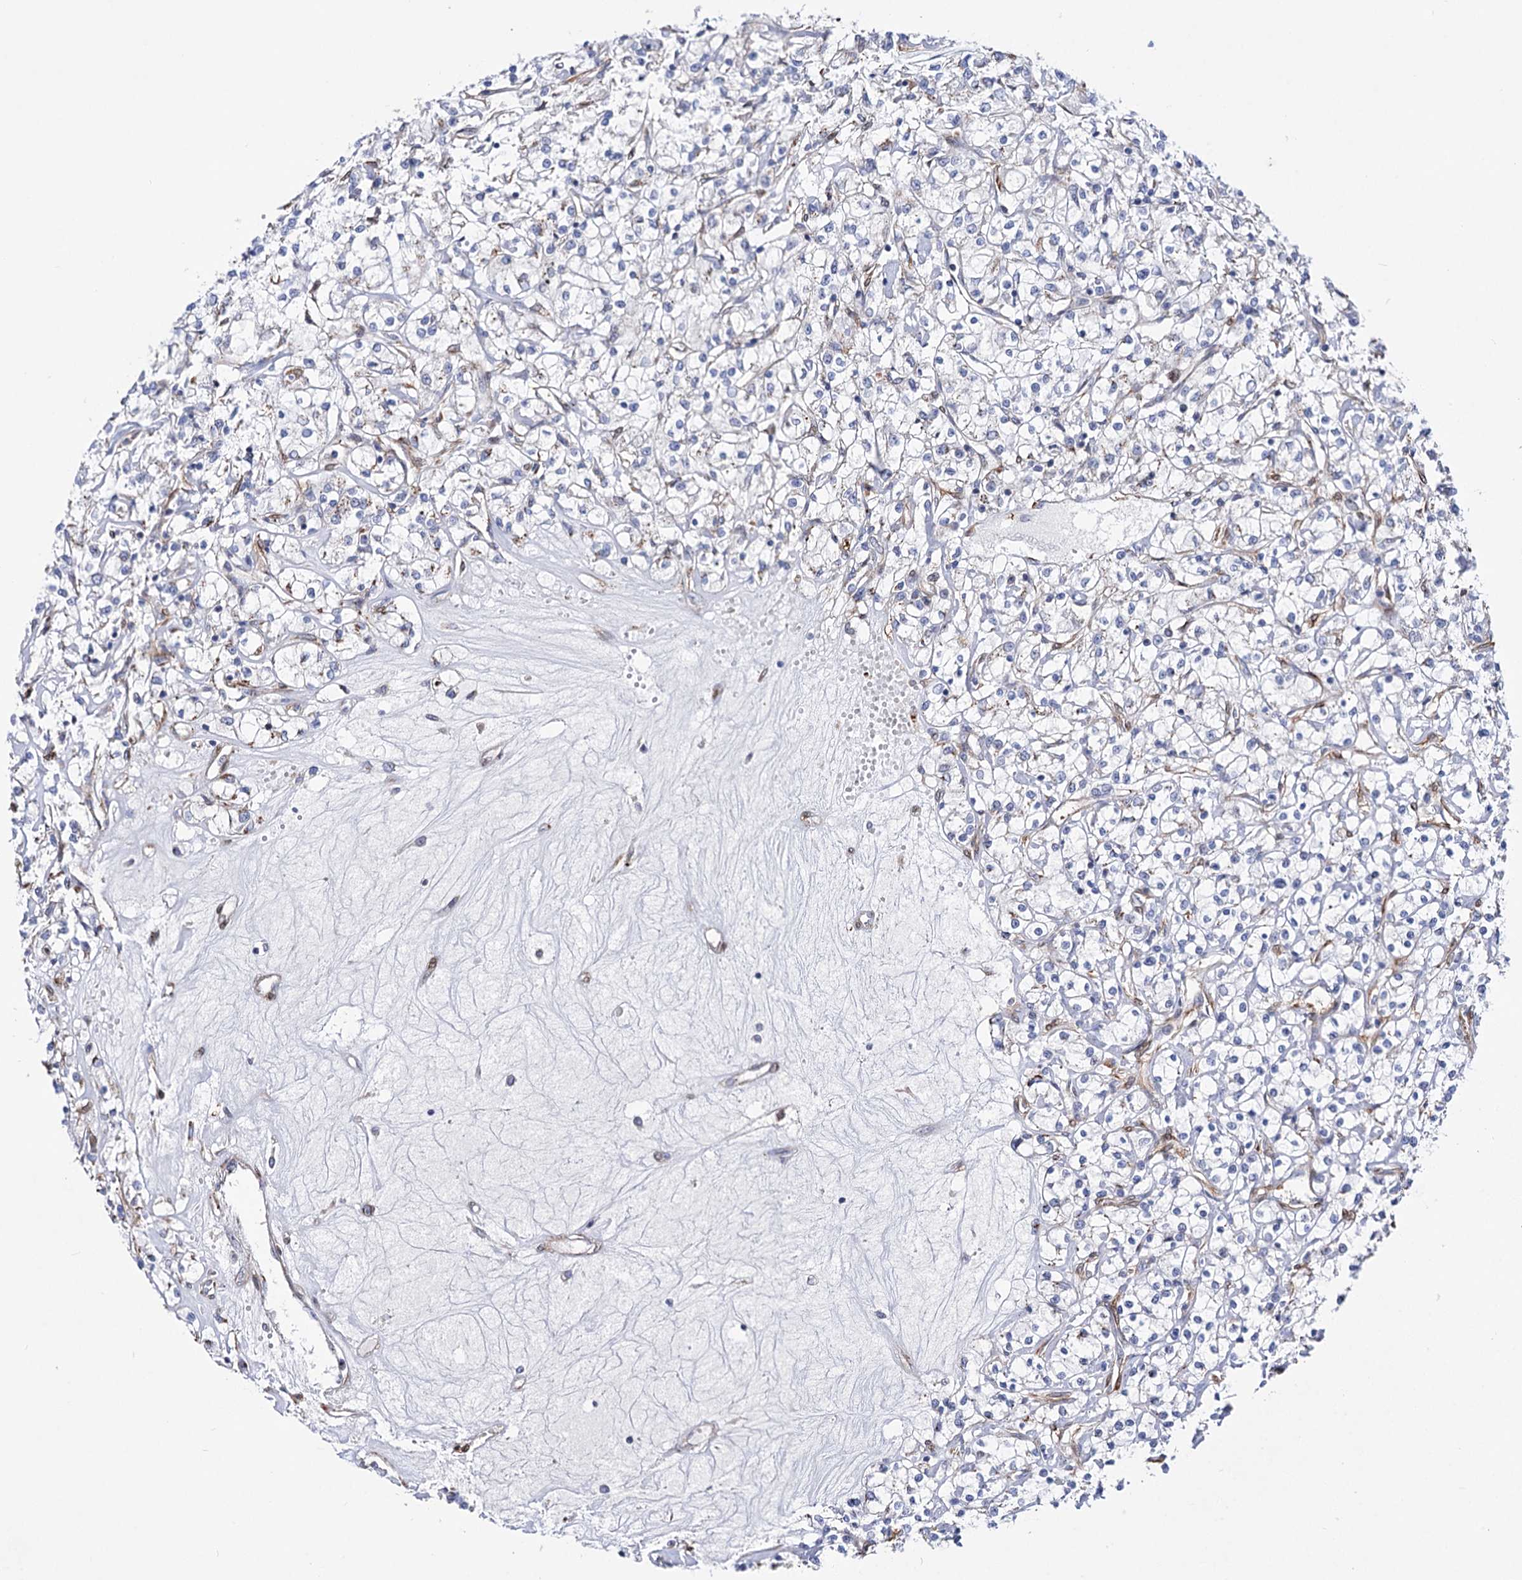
{"staining": {"intensity": "negative", "quantity": "none", "location": "none"}, "tissue": "renal cancer", "cell_type": "Tumor cells", "image_type": "cancer", "snomed": [{"axis": "morphology", "description": "Adenocarcinoma, NOS"}, {"axis": "topography", "description": "Kidney"}], "caption": "This is a image of IHC staining of renal adenocarcinoma, which shows no staining in tumor cells.", "gene": "C11orf96", "patient": {"sex": "female", "age": 59}}